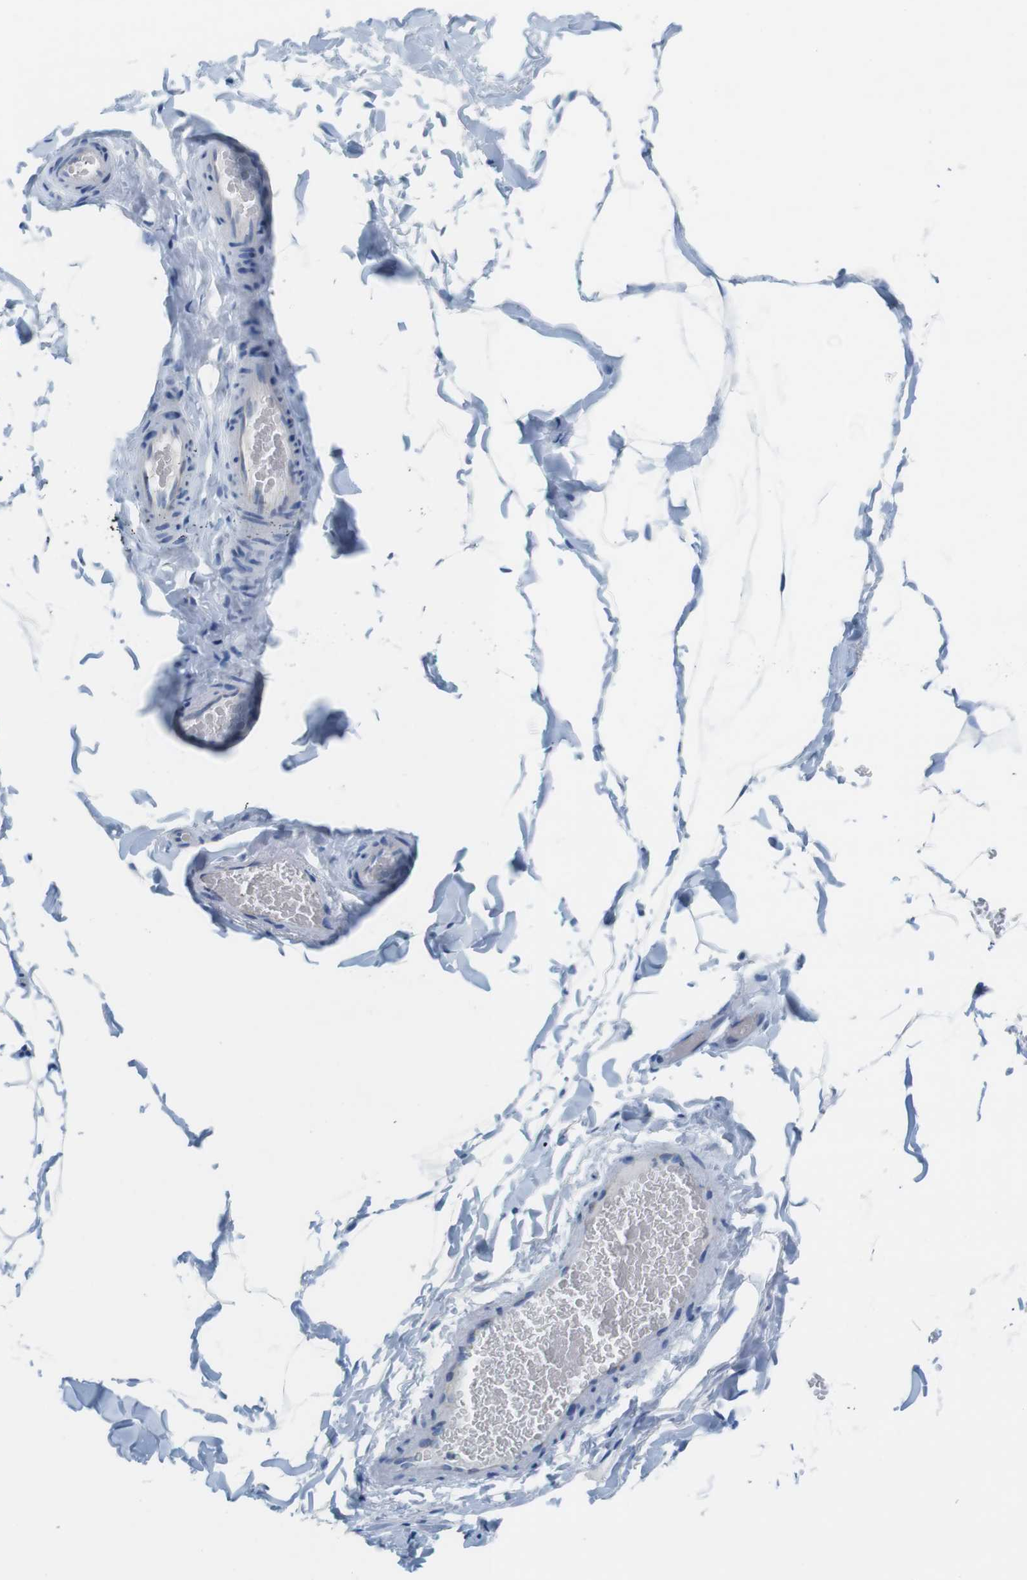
{"staining": {"intensity": "negative", "quantity": "none", "location": "none"}, "tissue": "adipose tissue", "cell_type": "Adipocytes", "image_type": "normal", "snomed": [{"axis": "morphology", "description": "Normal tissue, NOS"}, {"axis": "topography", "description": "Soft tissue"}], "caption": "IHC histopathology image of benign adipose tissue: human adipose tissue stained with DAB (3,3'-diaminobenzidine) reveals no significant protein staining in adipocytes.", "gene": "SLC6A6", "patient": {"sex": "male", "age": 26}}